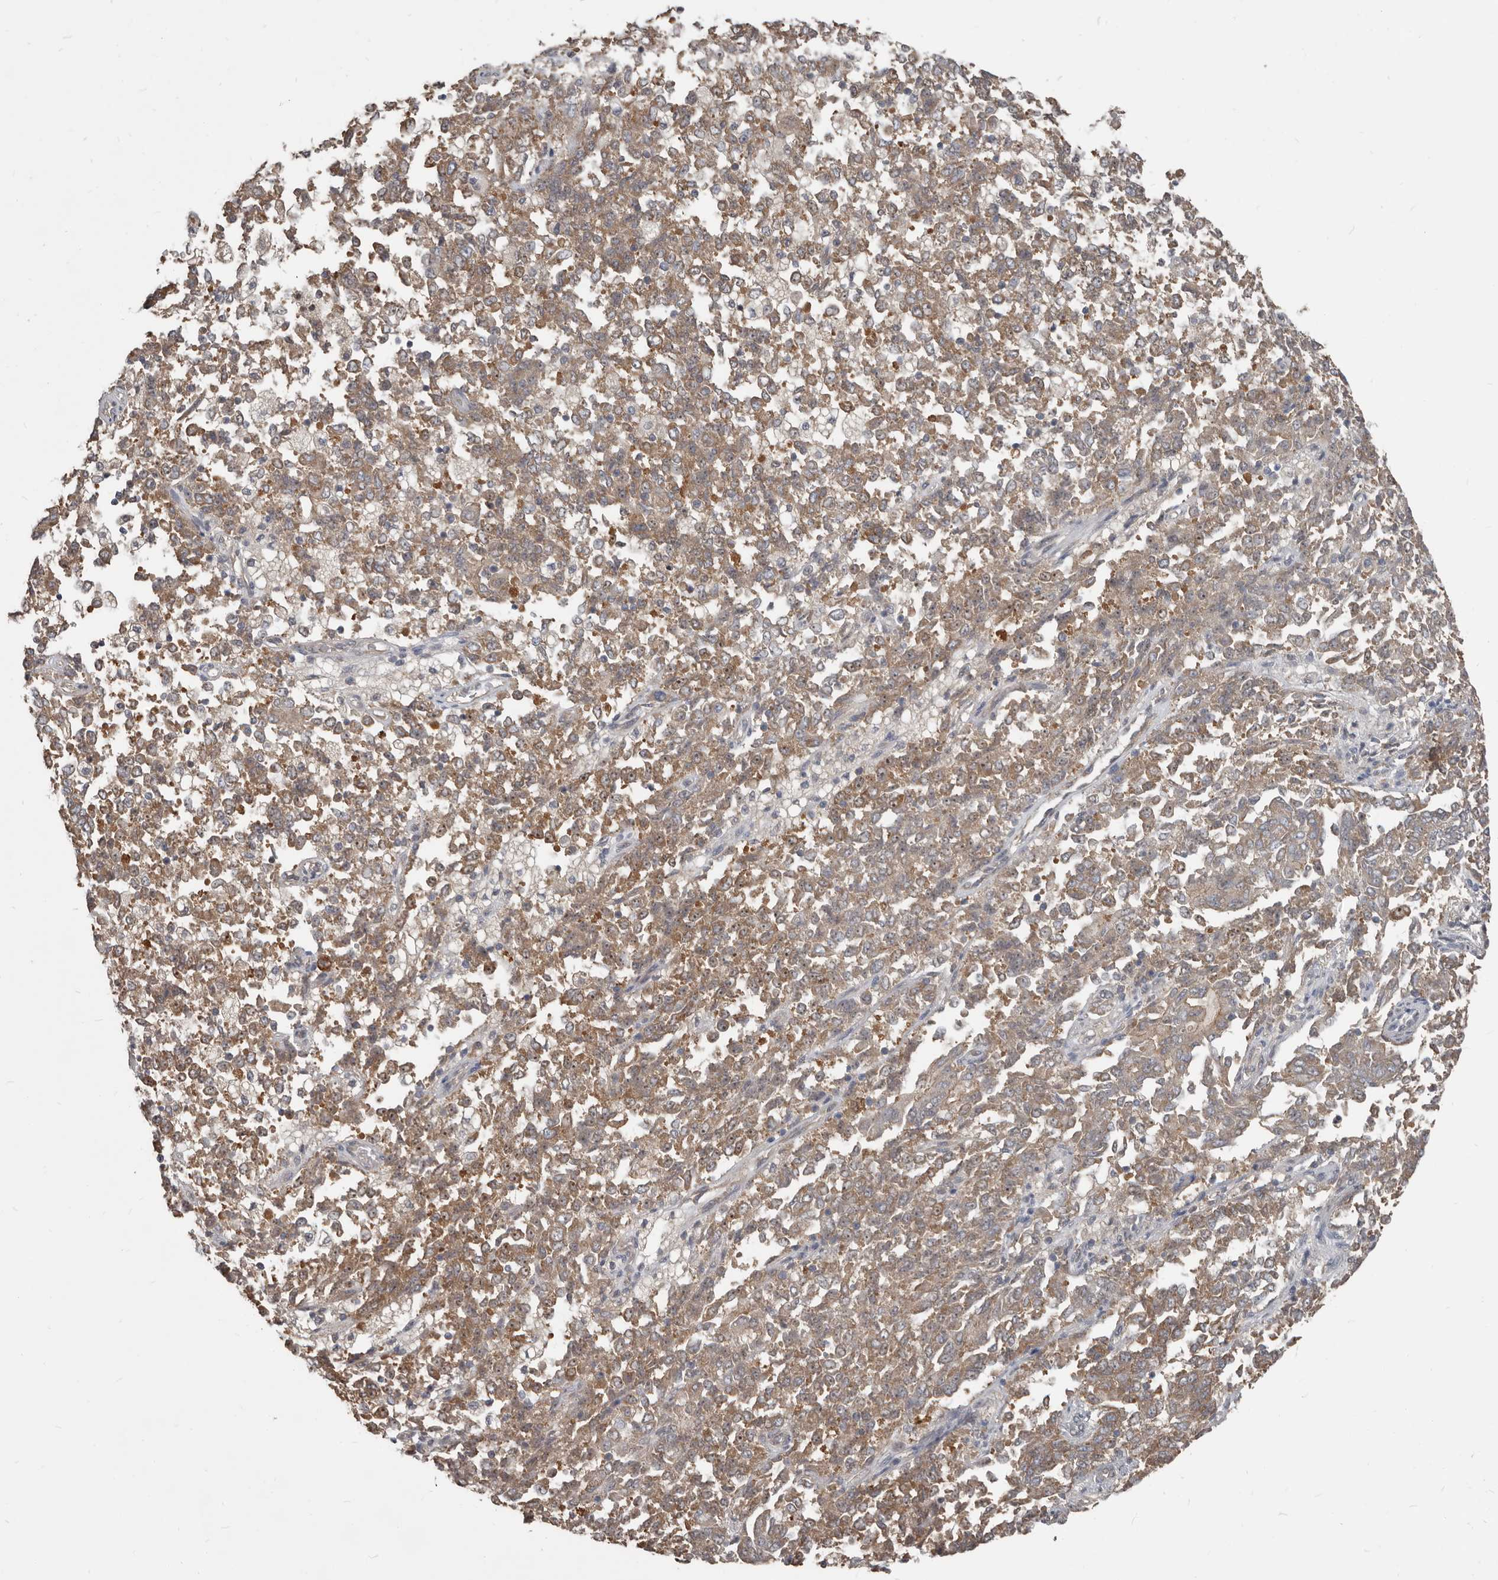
{"staining": {"intensity": "moderate", "quantity": ">75%", "location": "cytoplasmic/membranous"}, "tissue": "endometrial cancer", "cell_type": "Tumor cells", "image_type": "cancer", "snomed": [{"axis": "morphology", "description": "Adenocarcinoma, NOS"}, {"axis": "topography", "description": "Endometrium"}], "caption": "Immunohistochemical staining of human endometrial cancer (adenocarcinoma) exhibits medium levels of moderate cytoplasmic/membranous protein positivity in about >75% of tumor cells.", "gene": "AKNAD1", "patient": {"sex": "female", "age": 80}}